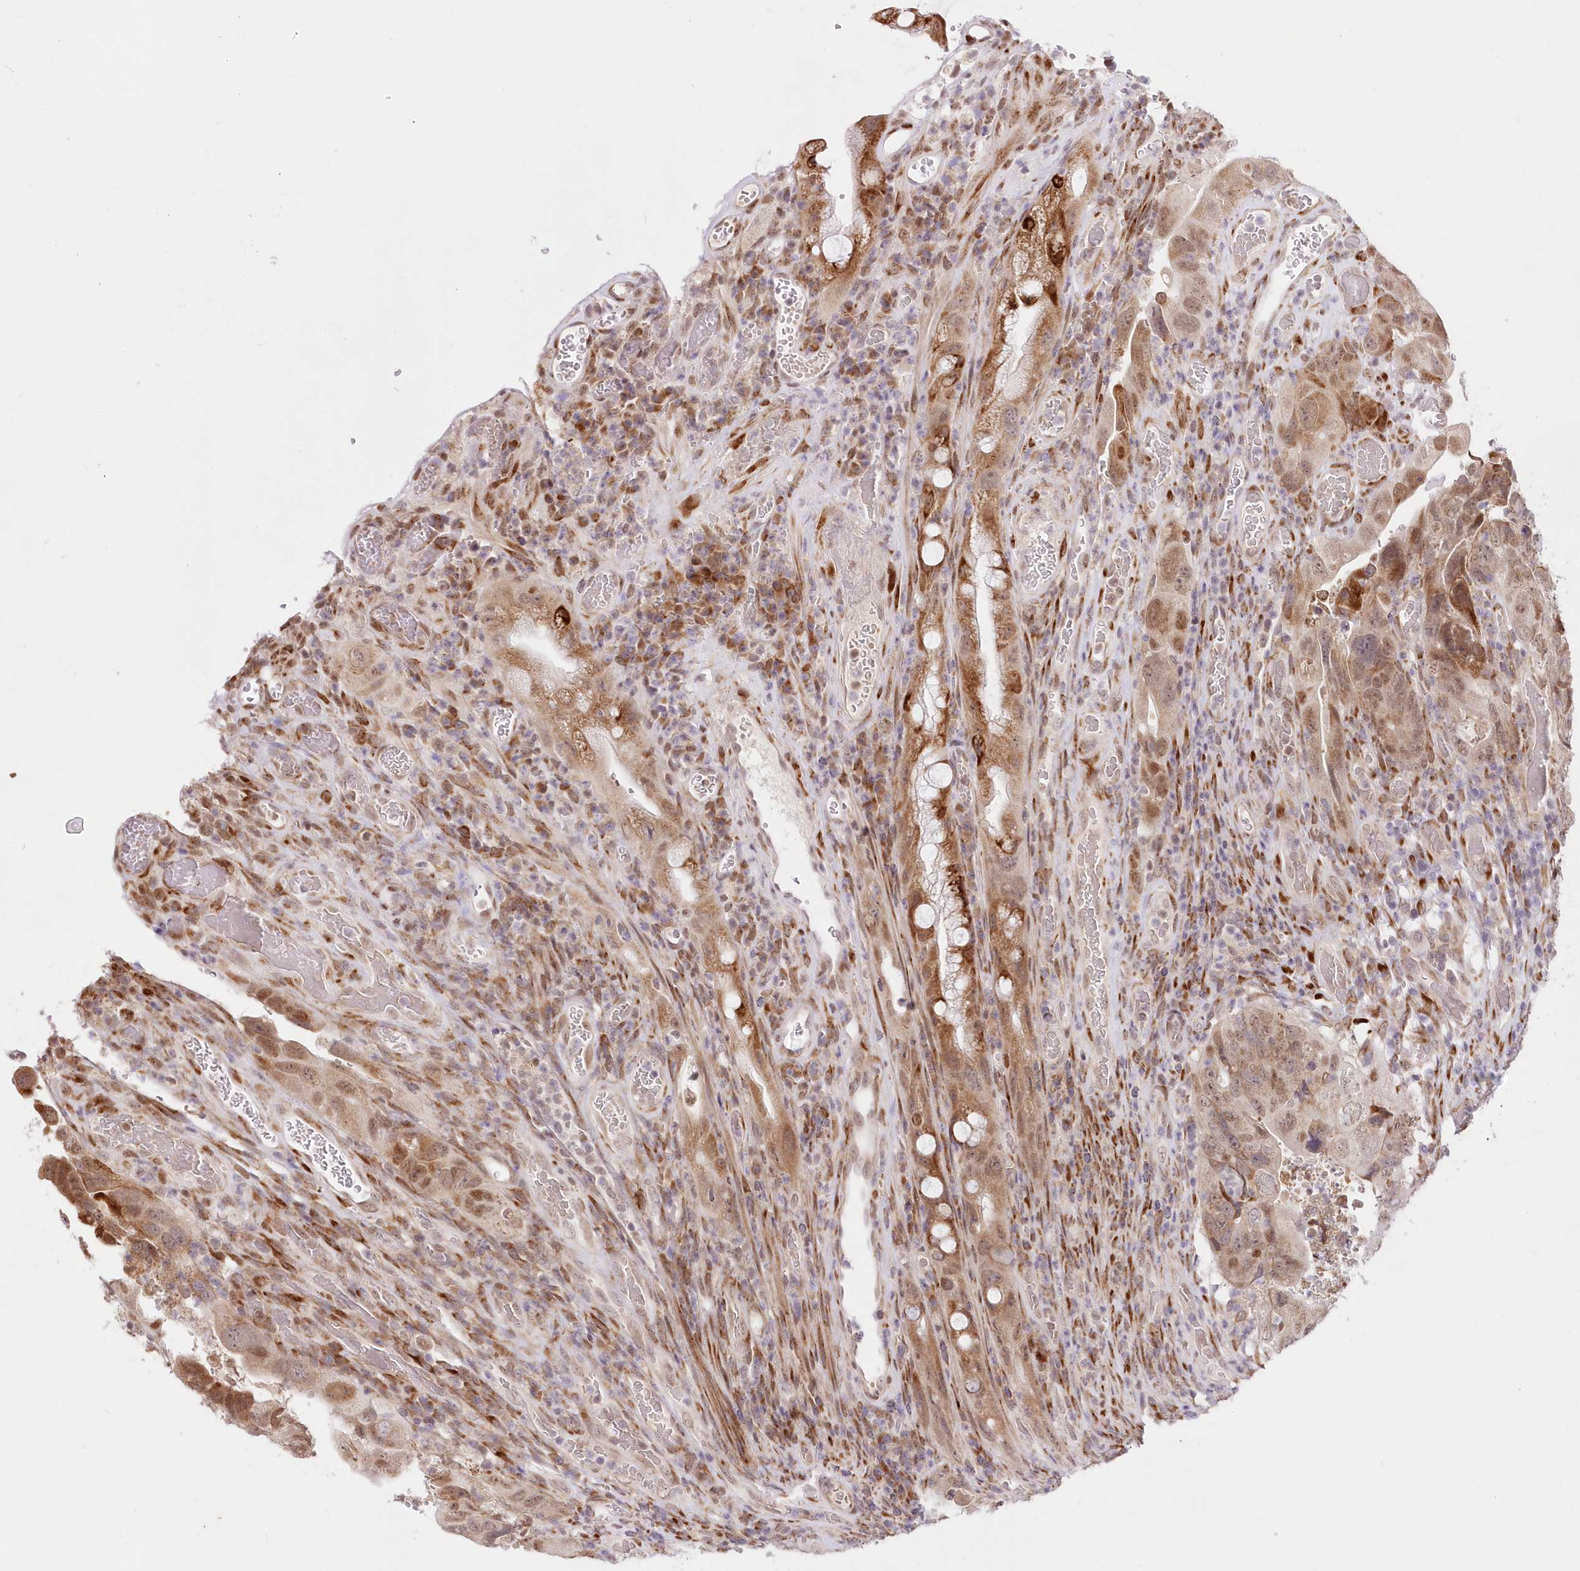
{"staining": {"intensity": "moderate", "quantity": ">75%", "location": "cytoplasmic/membranous,nuclear"}, "tissue": "colorectal cancer", "cell_type": "Tumor cells", "image_type": "cancer", "snomed": [{"axis": "morphology", "description": "Adenocarcinoma, NOS"}, {"axis": "topography", "description": "Rectum"}], "caption": "Immunohistochemical staining of human colorectal cancer (adenocarcinoma) reveals moderate cytoplasmic/membranous and nuclear protein expression in about >75% of tumor cells.", "gene": "LDB1", "patient": {"sex": "male", "age": 63}}